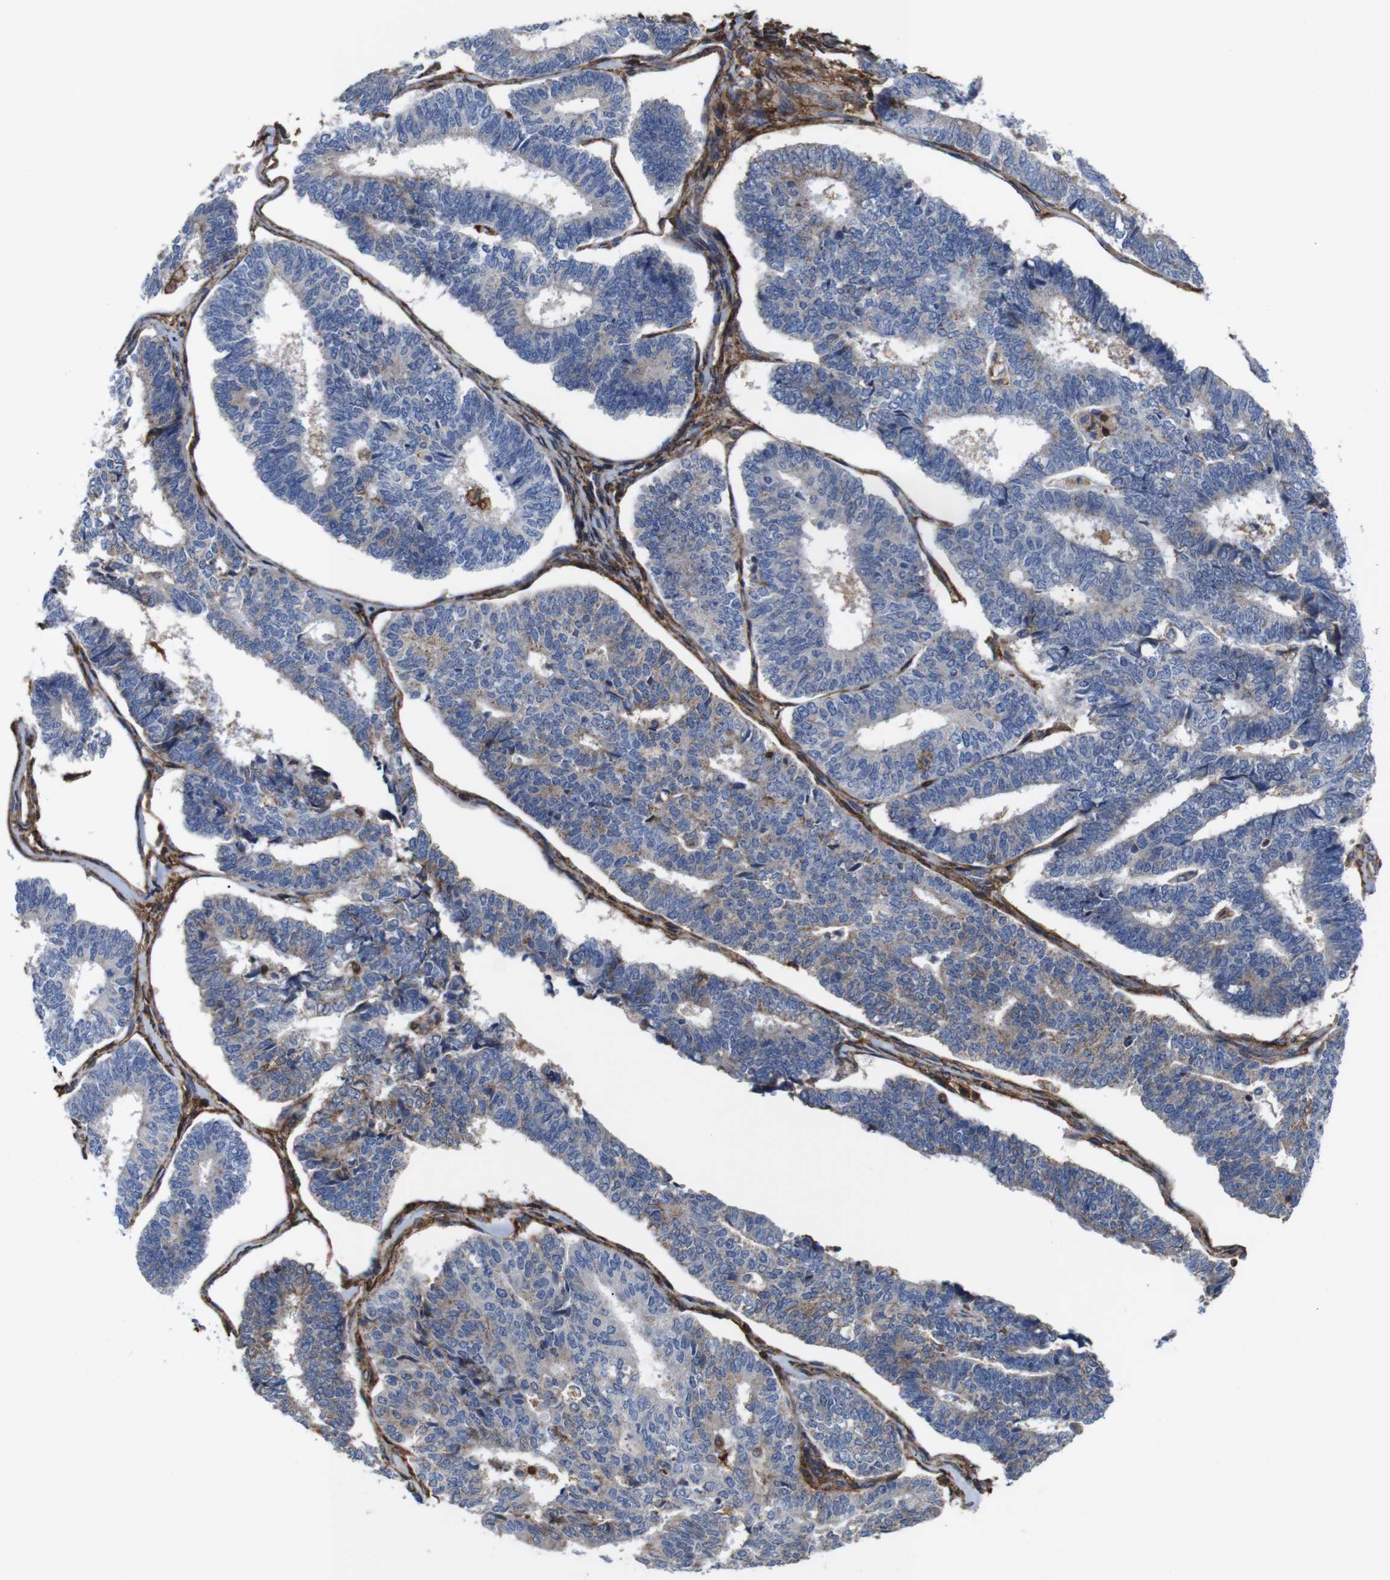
{"staining": {"intensity": "negative", "quantity": "none", "location": "none"}, "tissue": "endometrial cancer", "cell_type": "Tumor cells", "image_type": "cancer", "snomed": [{"axis": "morphology", "description": "Adenocarcinoma, NOS"}, {"axis": "topography", "description": "Endometrium"}], "caption": "An image of human endometrial cancer (adenocarcinoma) is negative for staining in tumor cells. (DAB IHC with hematoxylin counter stain).", "gene": "PI4KA", "patient": {"sex": "female", "age": 70}}